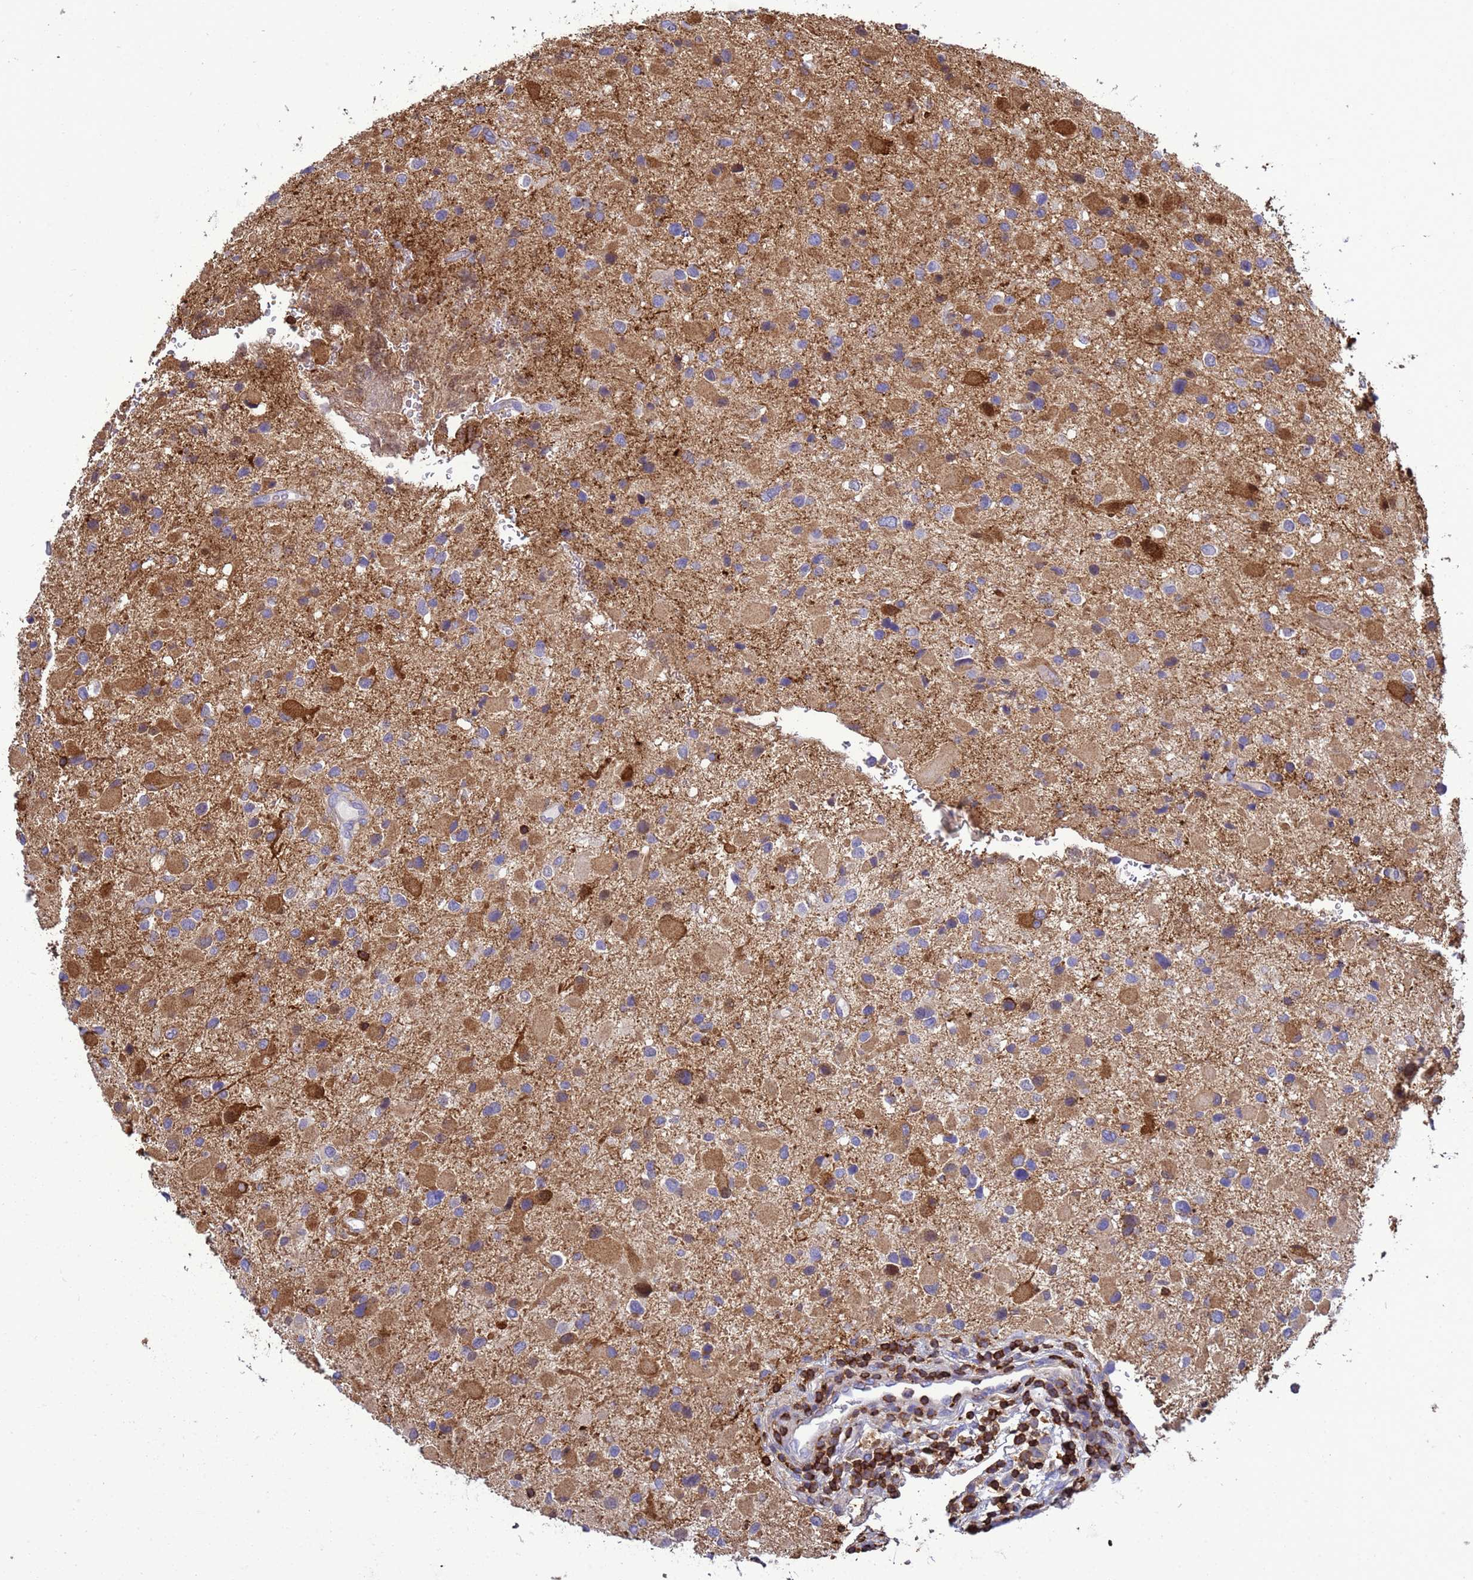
{"staining": {"intensity": "moderate", "quantity": "25%-75%", "location": "cytoplasmic/membranous"}, "tissue": "glioma", "cell_type": "Tumor cells", "image_type": "cancer", "snomed": [{"axis": "morphology", "description": "Glioma, malignant, Low grade"}, {"axis": "topography", "description": "Brain"}], "caption": "Protein analysis of low-grade glioma (malignant) tissue shows moderate cytoplasmic/membranous expression in about 25%-75% of tumor cells. Immunohistochemistry stains the protein in brown and the nuclei are stained blue.", "gene": "EZR", "patient": {"sex": "female", "age": 32}}